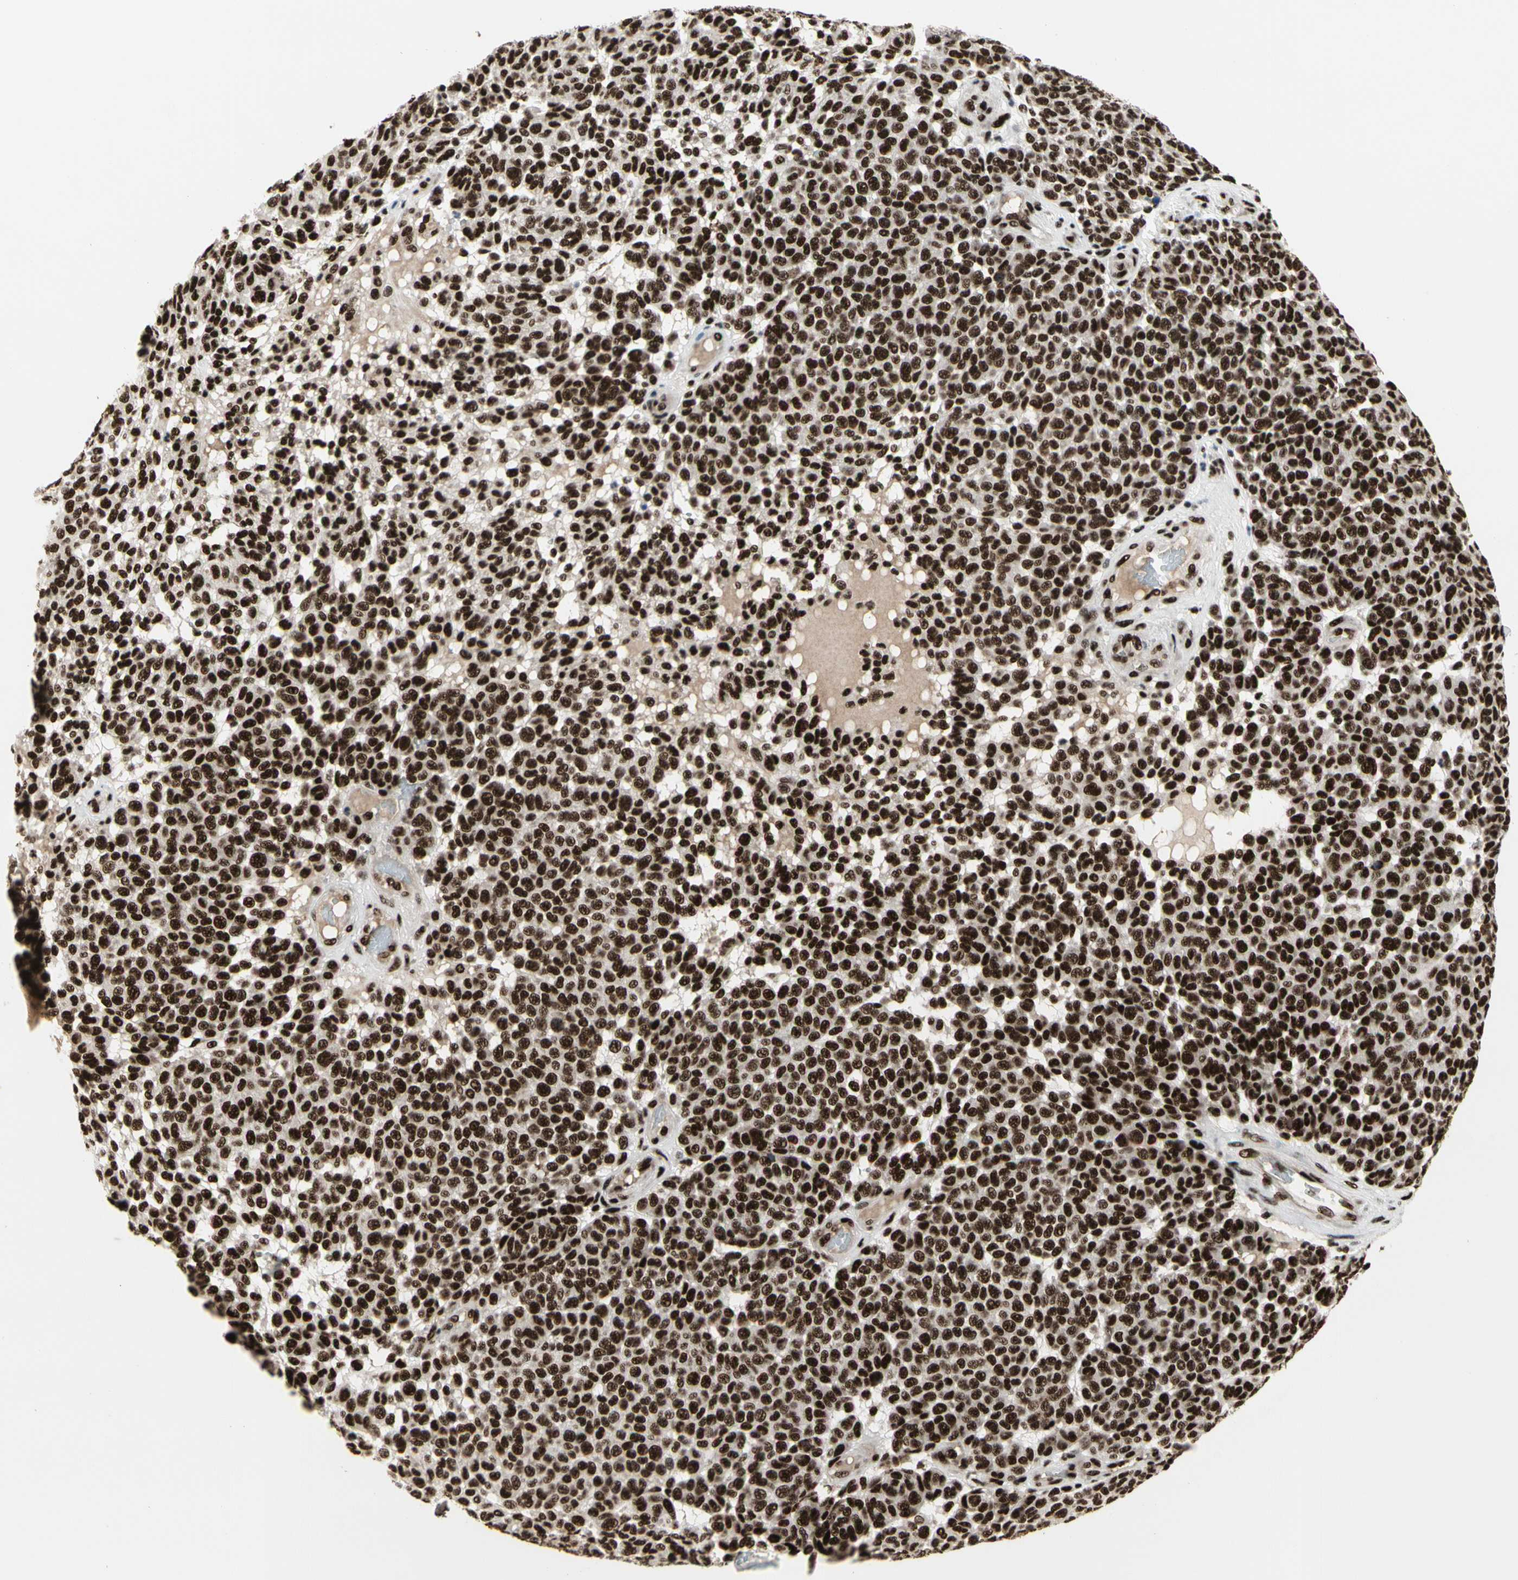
{"staining": {"intensity": "strong", "quantity": ">75%", "location": "nuclear"}, "tissue": "melanoma", "cell_type": "Tumor cells", "image_type": "cancer", "snomed": [{"axis": "morphology", "description": "Malignant melanoma, NOS"}, {"axis": "topography", "description": "Skin"}], "caption": "An image of human melanoma stained for a protein demonstrates strong nuclear brown staining in tumor cells.", "gene": "SRSF11", "patient": {"sex": "male", "age": 59}}